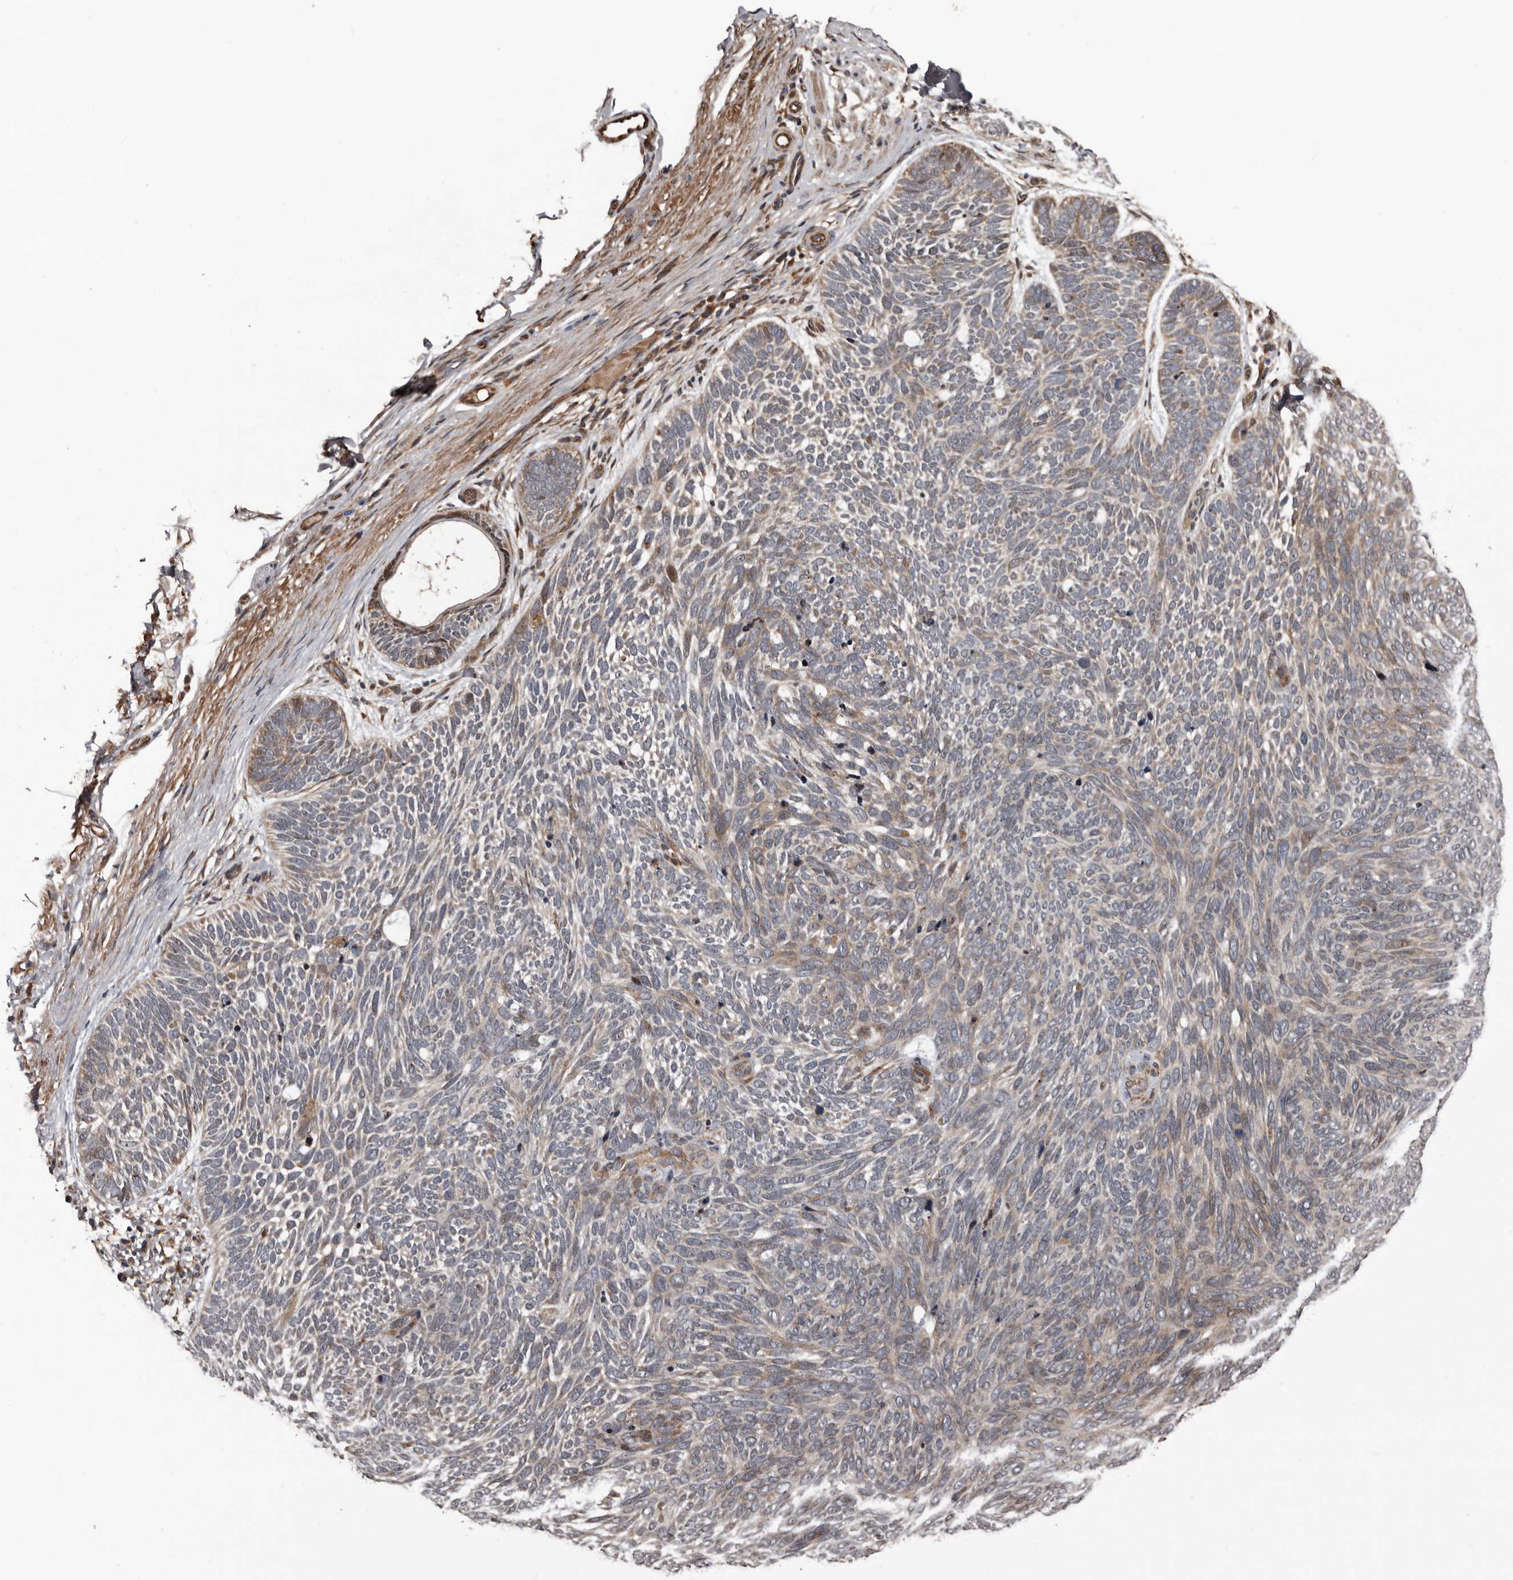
{"staining": {"intensity": "weak", "quantity": "25%-75%", "location": "cytoplasmic/membranous"}, "tissue": "skin cancer", "cell_type": "Tumor cells", "image_type": "cancer", "snomed": [{"axis": "morphology", "description": "Basal cell carcinoma"}, {"axis": "topography", "description": "Skin"}], "caption": "Skin cancer (basal cell carcinoma) tissue reveals weak cytoplasmic/membranous positivity in about 25%-75% of tumor cells", "gene": "SERTAD4", "patient": {"sex": "female", "age": 85}}